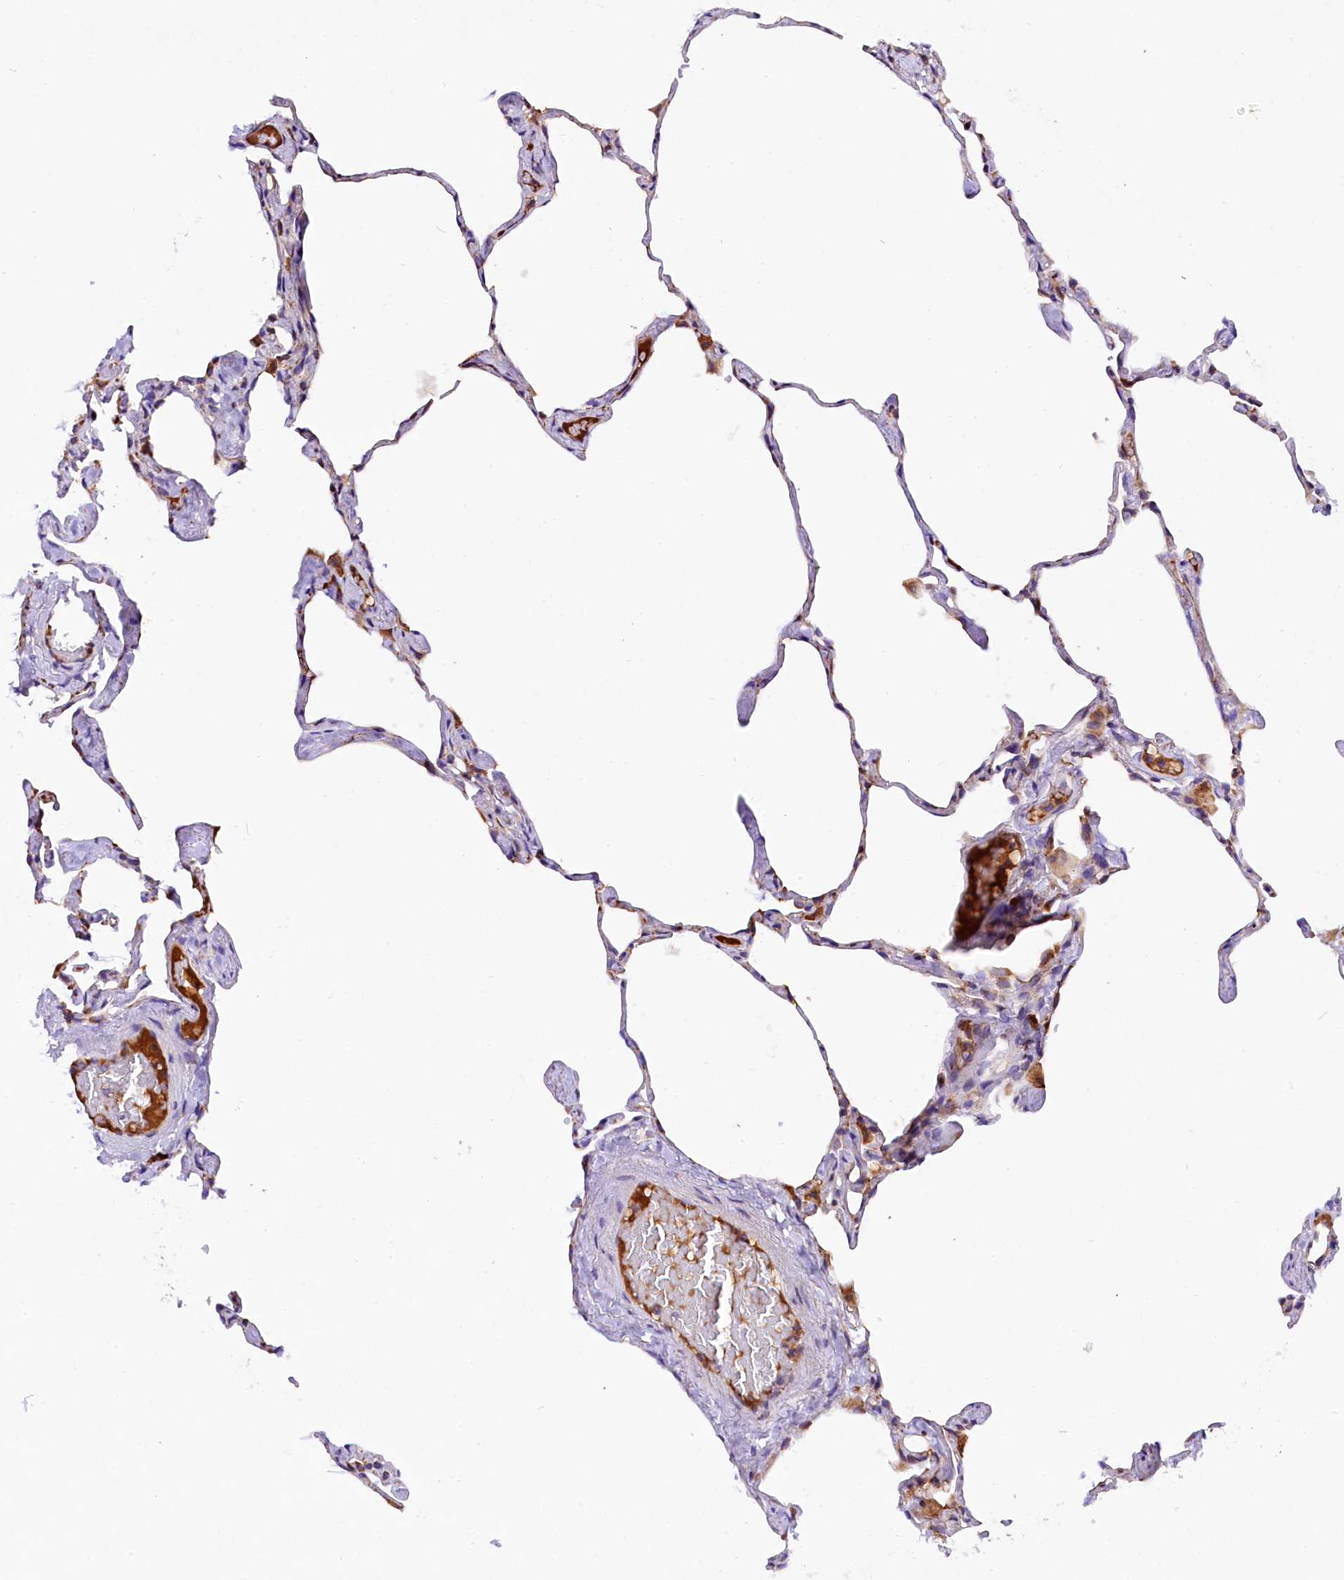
{"staining": {"intensity": "weak", "quantity": "<25%", "location": "cytoplasmic/membranous"}, "tissue": "lung", "cell_type": "Alveolar cells", "image_type": "normal", "snomed": [{"axis": "morphology", "description": "Normal tissue, NOS"}, {"axis": "topography", "description": "Lung"}], "caption": "DAB (3,3'-diaminobenzidine) immunohistochemical staining of benign human lung reveals no significant expression in alveolar cells. Nuclei are stained in blue.", "gene": "CMTR2", "patient": {"sex": "male", "age": 65}}